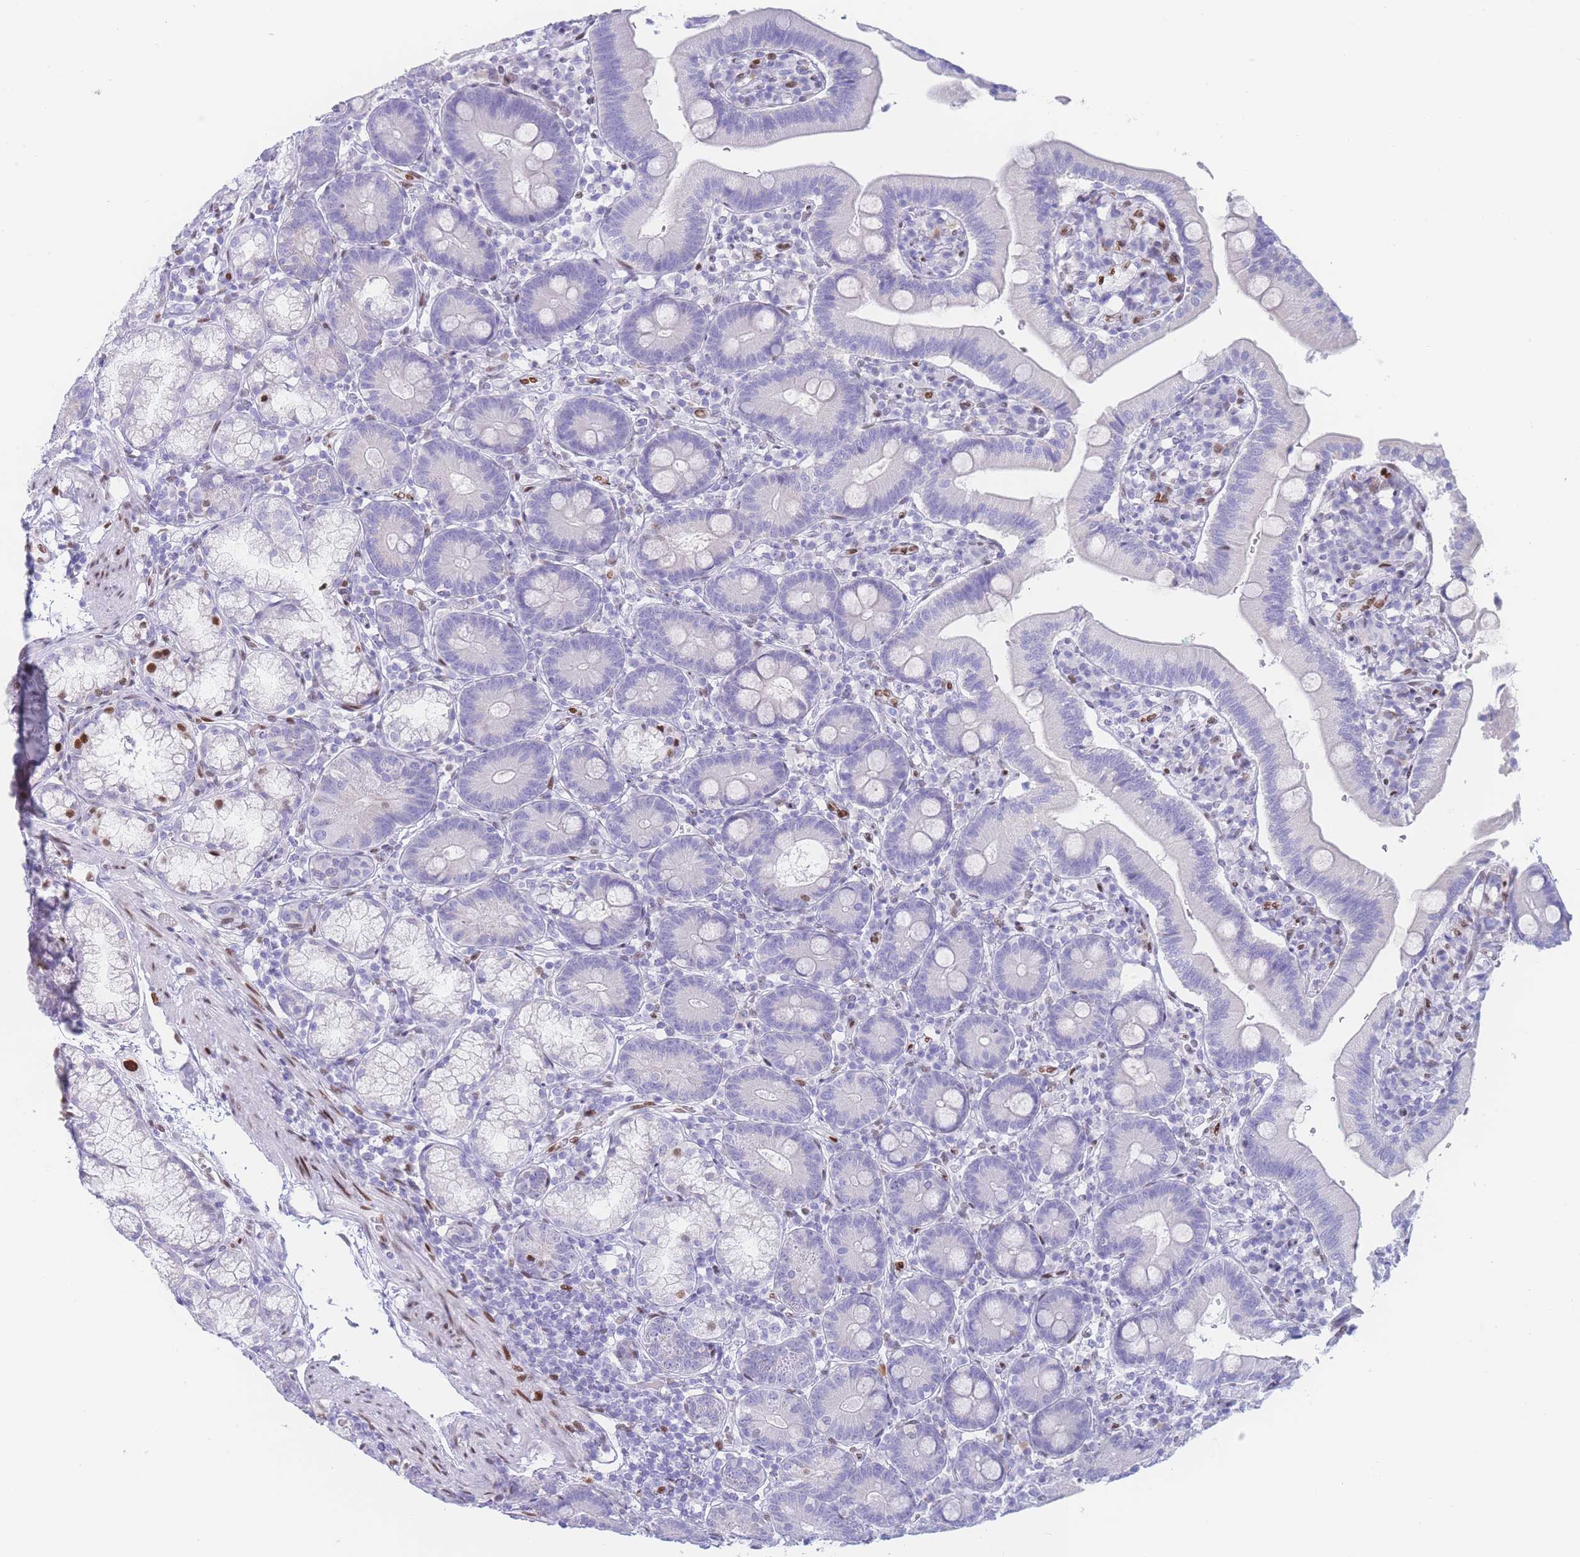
{"staining": {"intensity": "negative", "quantity": "none", "location": "none"}, "tissue": "duodenum", "cell_type": "Glandular cells", "image_type": "normal", "snomed": [{"axis": "morphology", "description": "Normal tissue, NOS"}, {"axis": "topography", "description": "Duodenum"}], "caption": "DAB (3,3'-diaminobenzidine) immunohistochemical staining of benign duodenum shows no significant expression in glandular cells. Nuclei are stained in blue.", "gene": "PSMB5", "patient": {"sex": "female", "age": 67}}